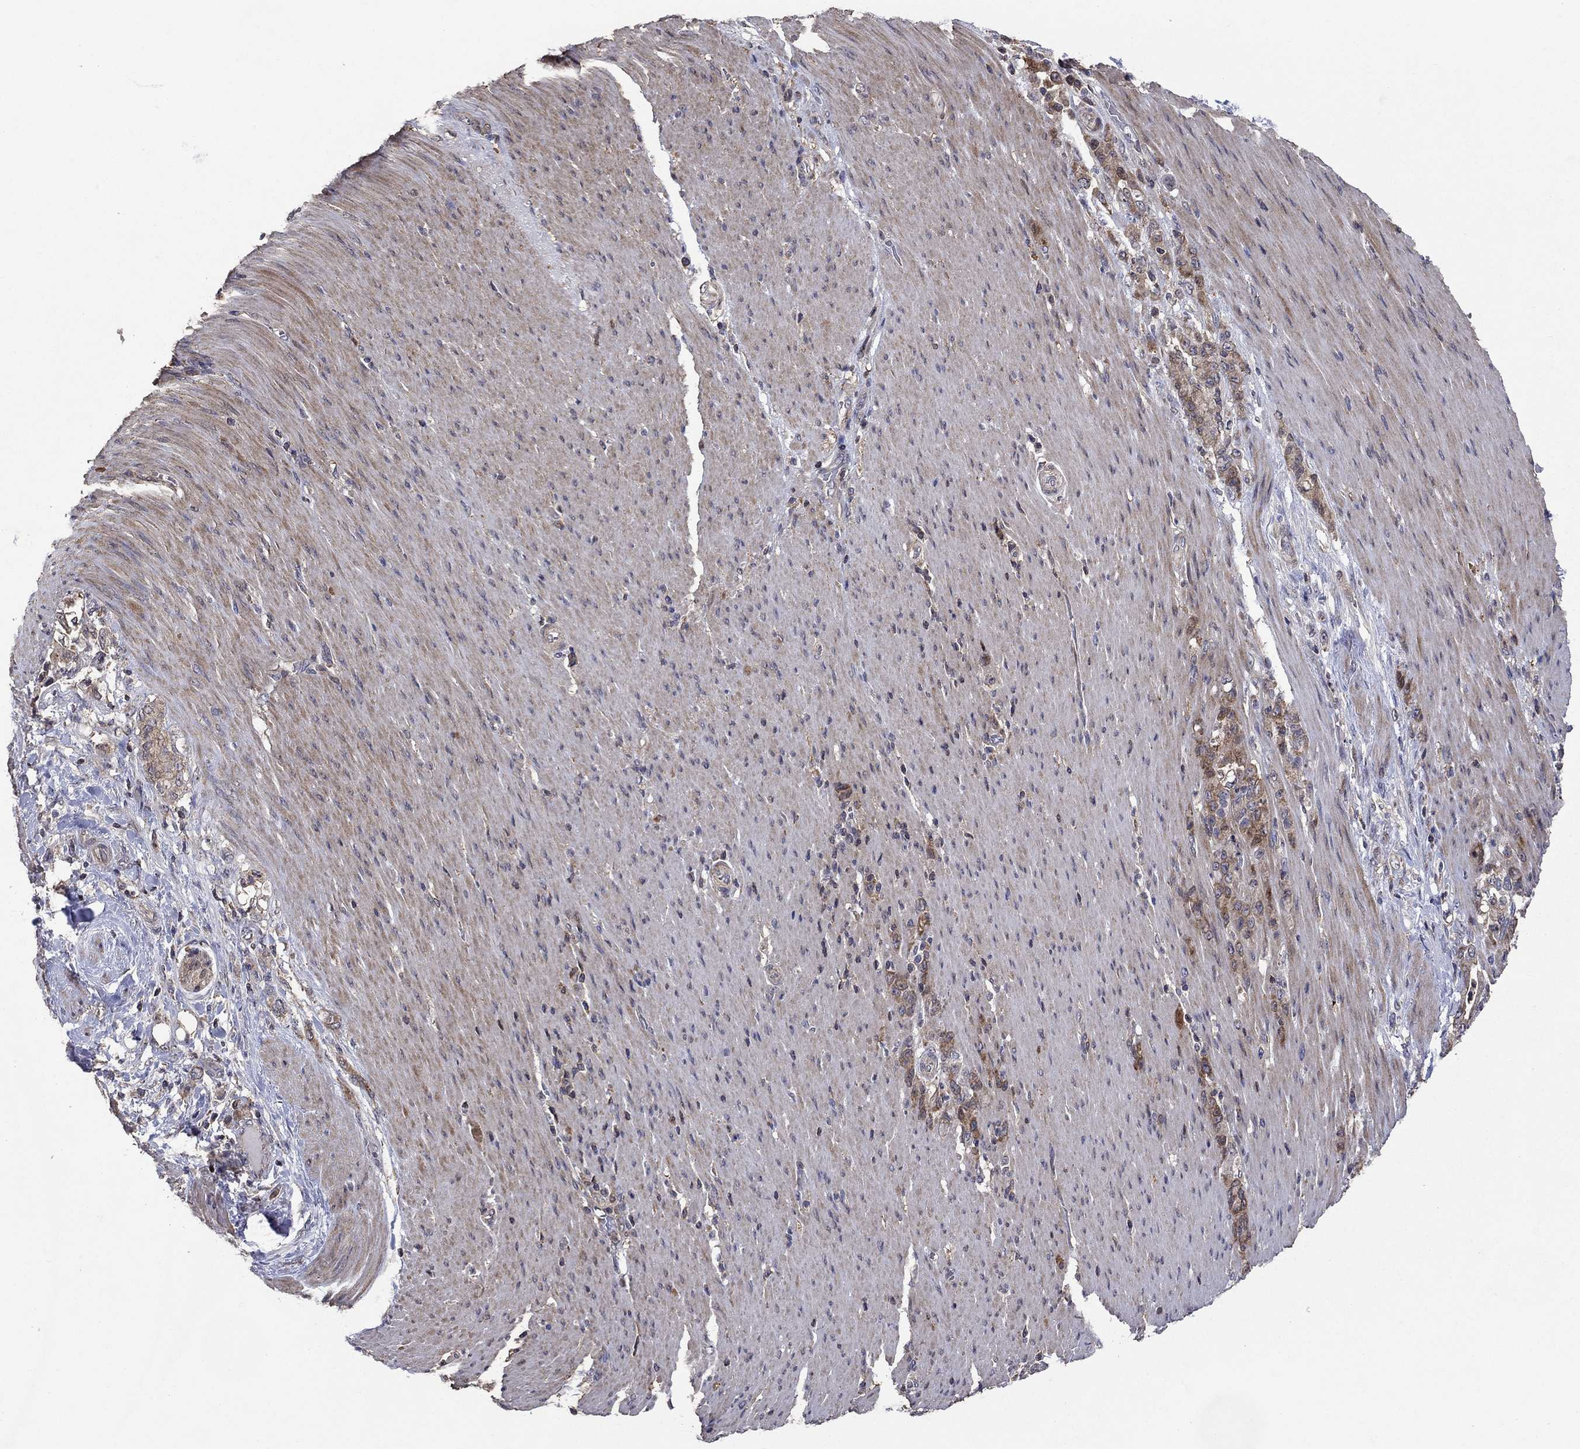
{"staining": {"intensity": "moderate", "quantity": "<25%", "location": "cytoplasmic/membranous"}, "tissue": "stomach cancer", "cell_type": "Tumor cells", "image_type": "cancer", "snomed": [{"axis": "morphology", "description": "Normal tissue, NOS"}, {"axis": "morphology", "description": "Adenocarcinoma, NOS"}, {"axis": "topography", "description": "Stomach"}], "caption": "Adenocarcinoma (stomach) stained with a brown dye exhibits moderate cytoplasmic/membranous positive staining in approximately <25% of tumor cells.", "gene": "DVL1", "patient": {"sex": "female", "age": 79}}